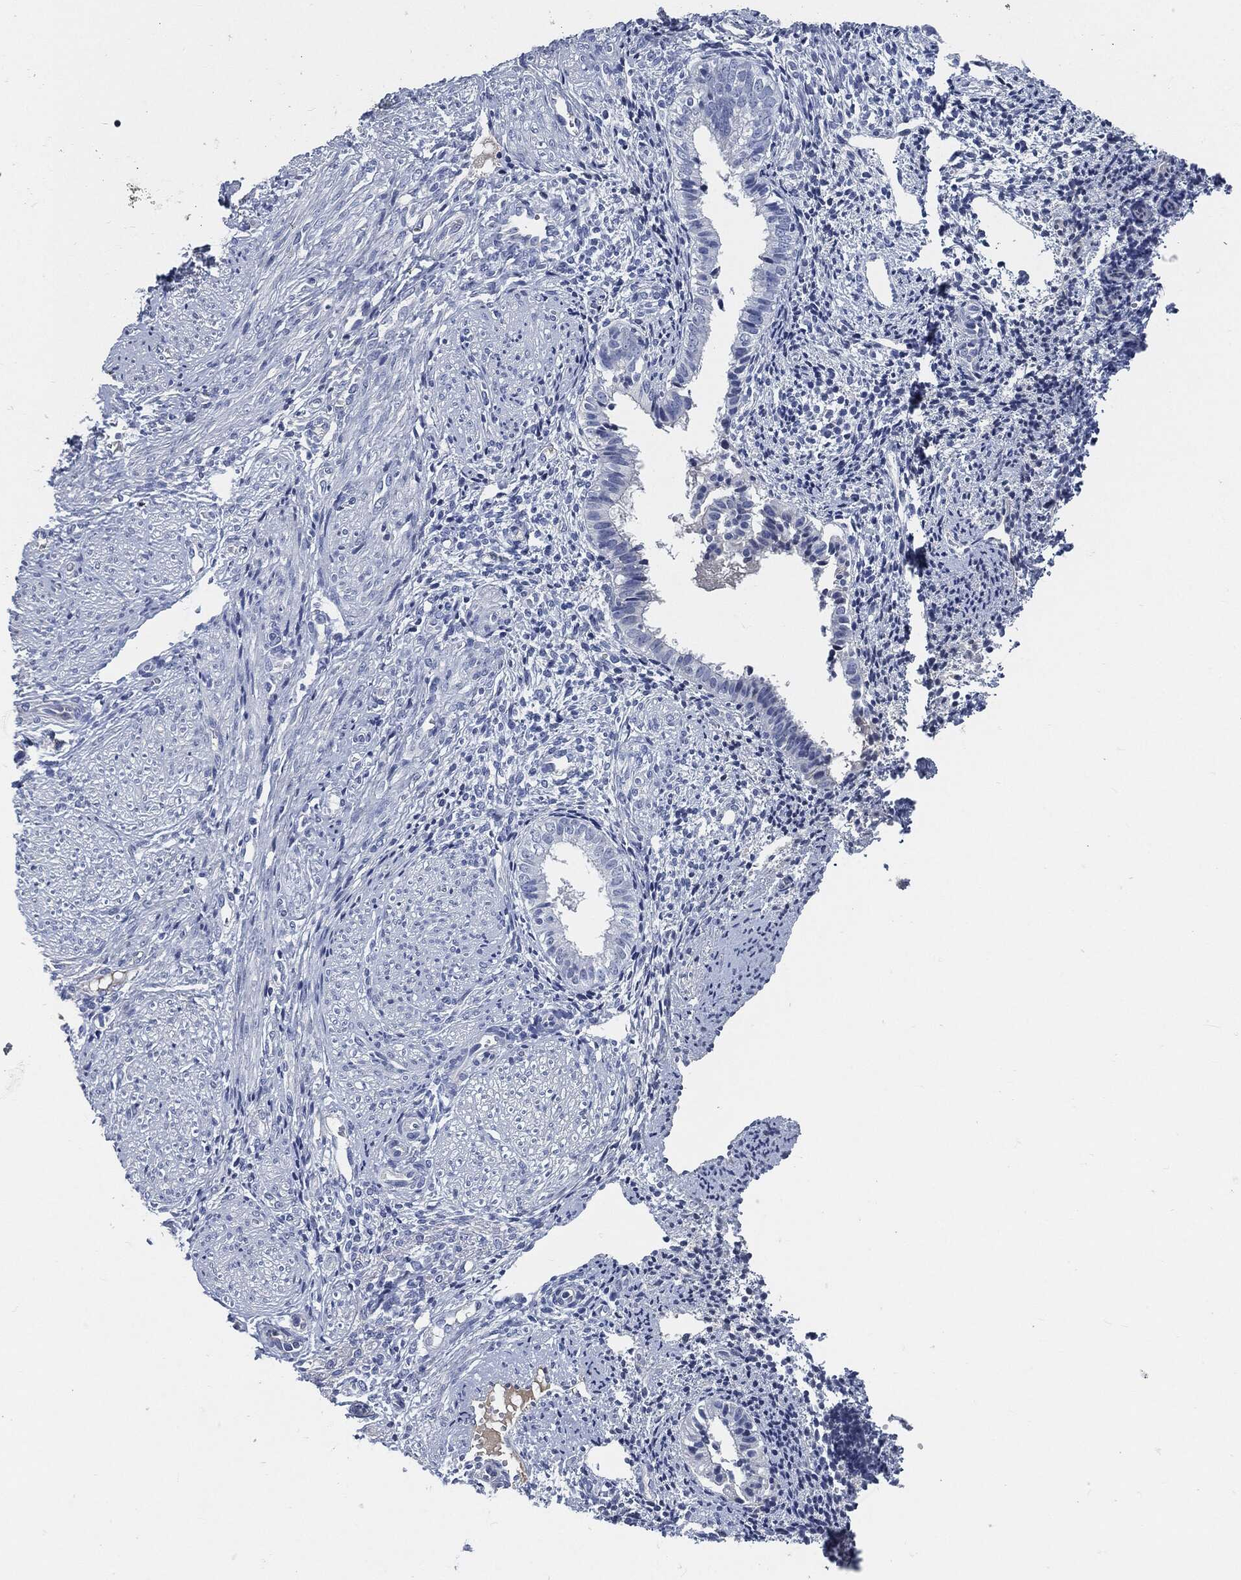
{"staining": {"intensity": "negative", "quantity": "none", "location": "none"}, "tissue": "endometrium", "cell_type": "Cells in endometrial stroma", "image_type": "normal", "snomed": [{"axis": "morphology", "description": "Normal tissue, NOS"}, {"axis": "topography", "description": "Endometrium"}], "caption": "This is an immunohistochemistry (IHC) histopathology image of benign human endometrium. There is no staining in cells in endometrial stroma.", "gene": "CD27", "patient": {"sex": "female", "age": 47}}